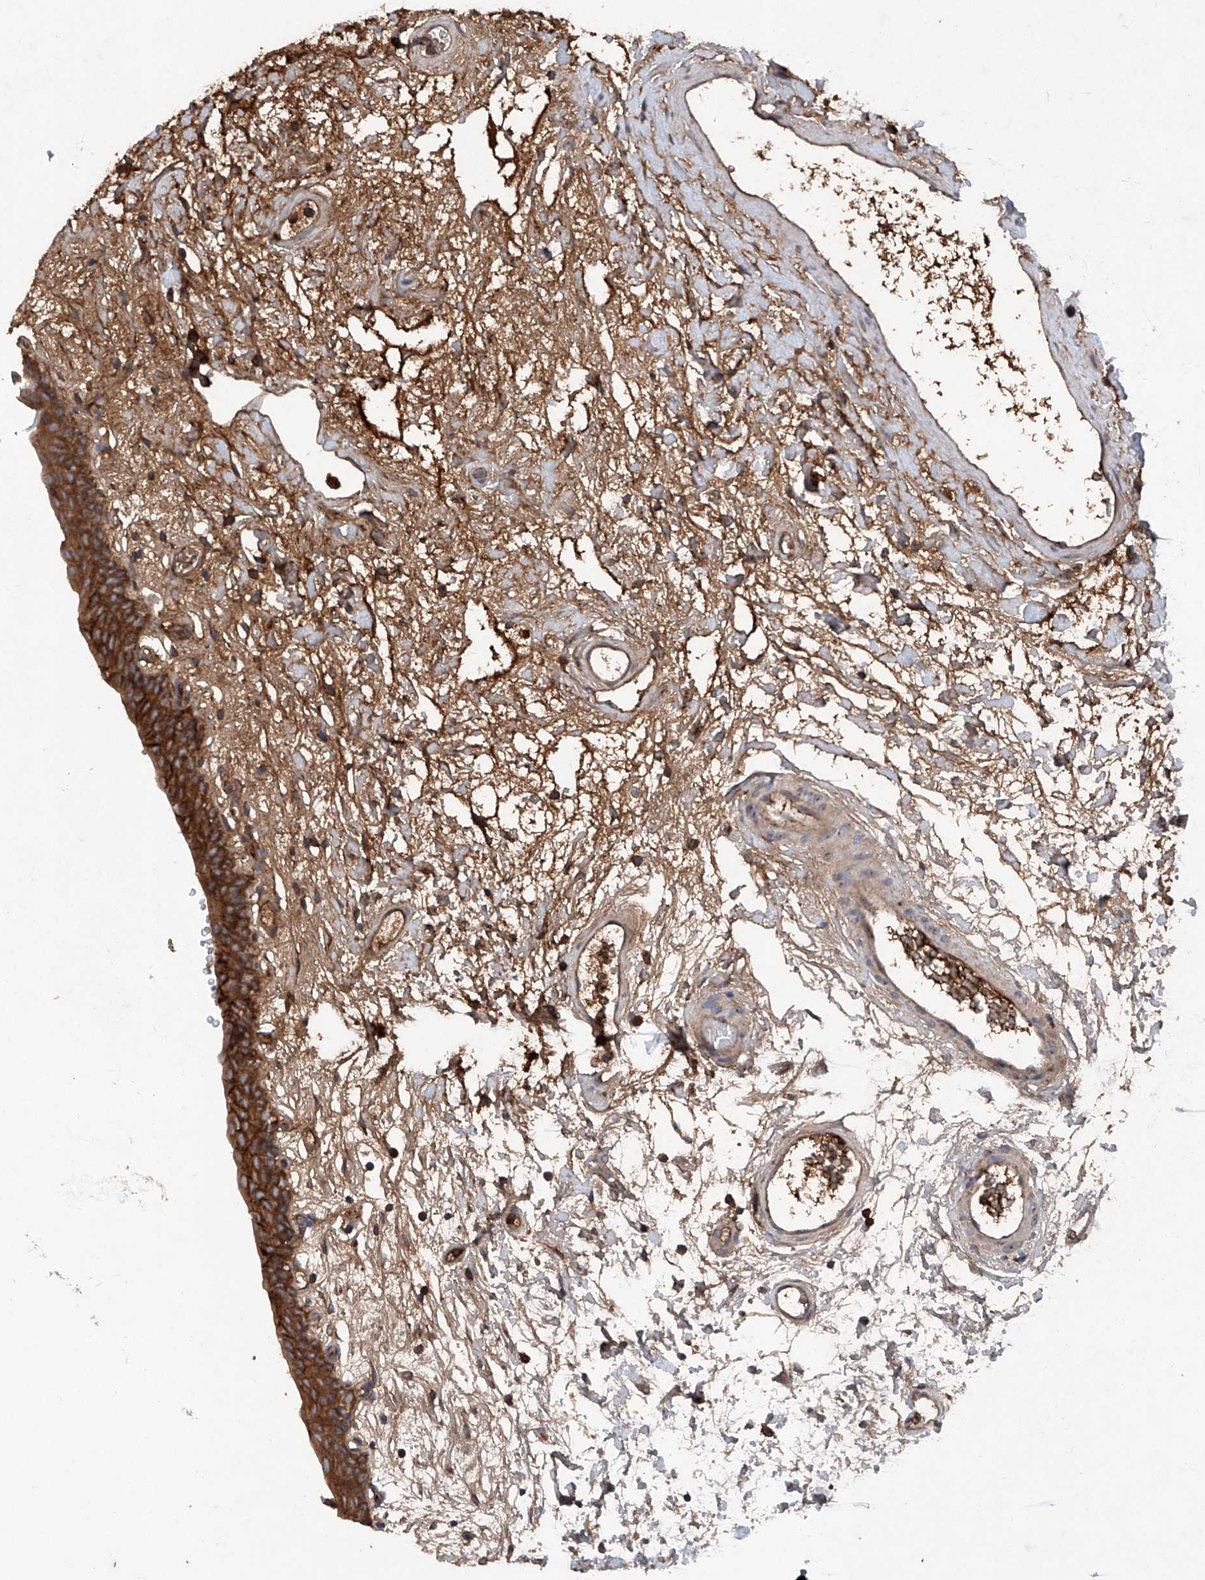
{"staining": {"intensity": "strong", "quantity": ">75%", "location": "cytoplasmic/membranous"}, "tissue": "urinary bladder", "cell_type": "Urothelial cells", "image_type": "normal", "snomed": [{"axis": "morphology", "description": "Normal tissue, NOS"}, {"axis": "topography", "description": "Urinary bladder"}], "caption": "High-power microscopy captured an immunohistochemistry photomicrograph of normal urinary bladder, revealing strong cytoplasmic/membranous staining in approximately >75% of urothelial cells.", "gene": "ASCC3", "patient": {"sex": "male", "age": 83}}